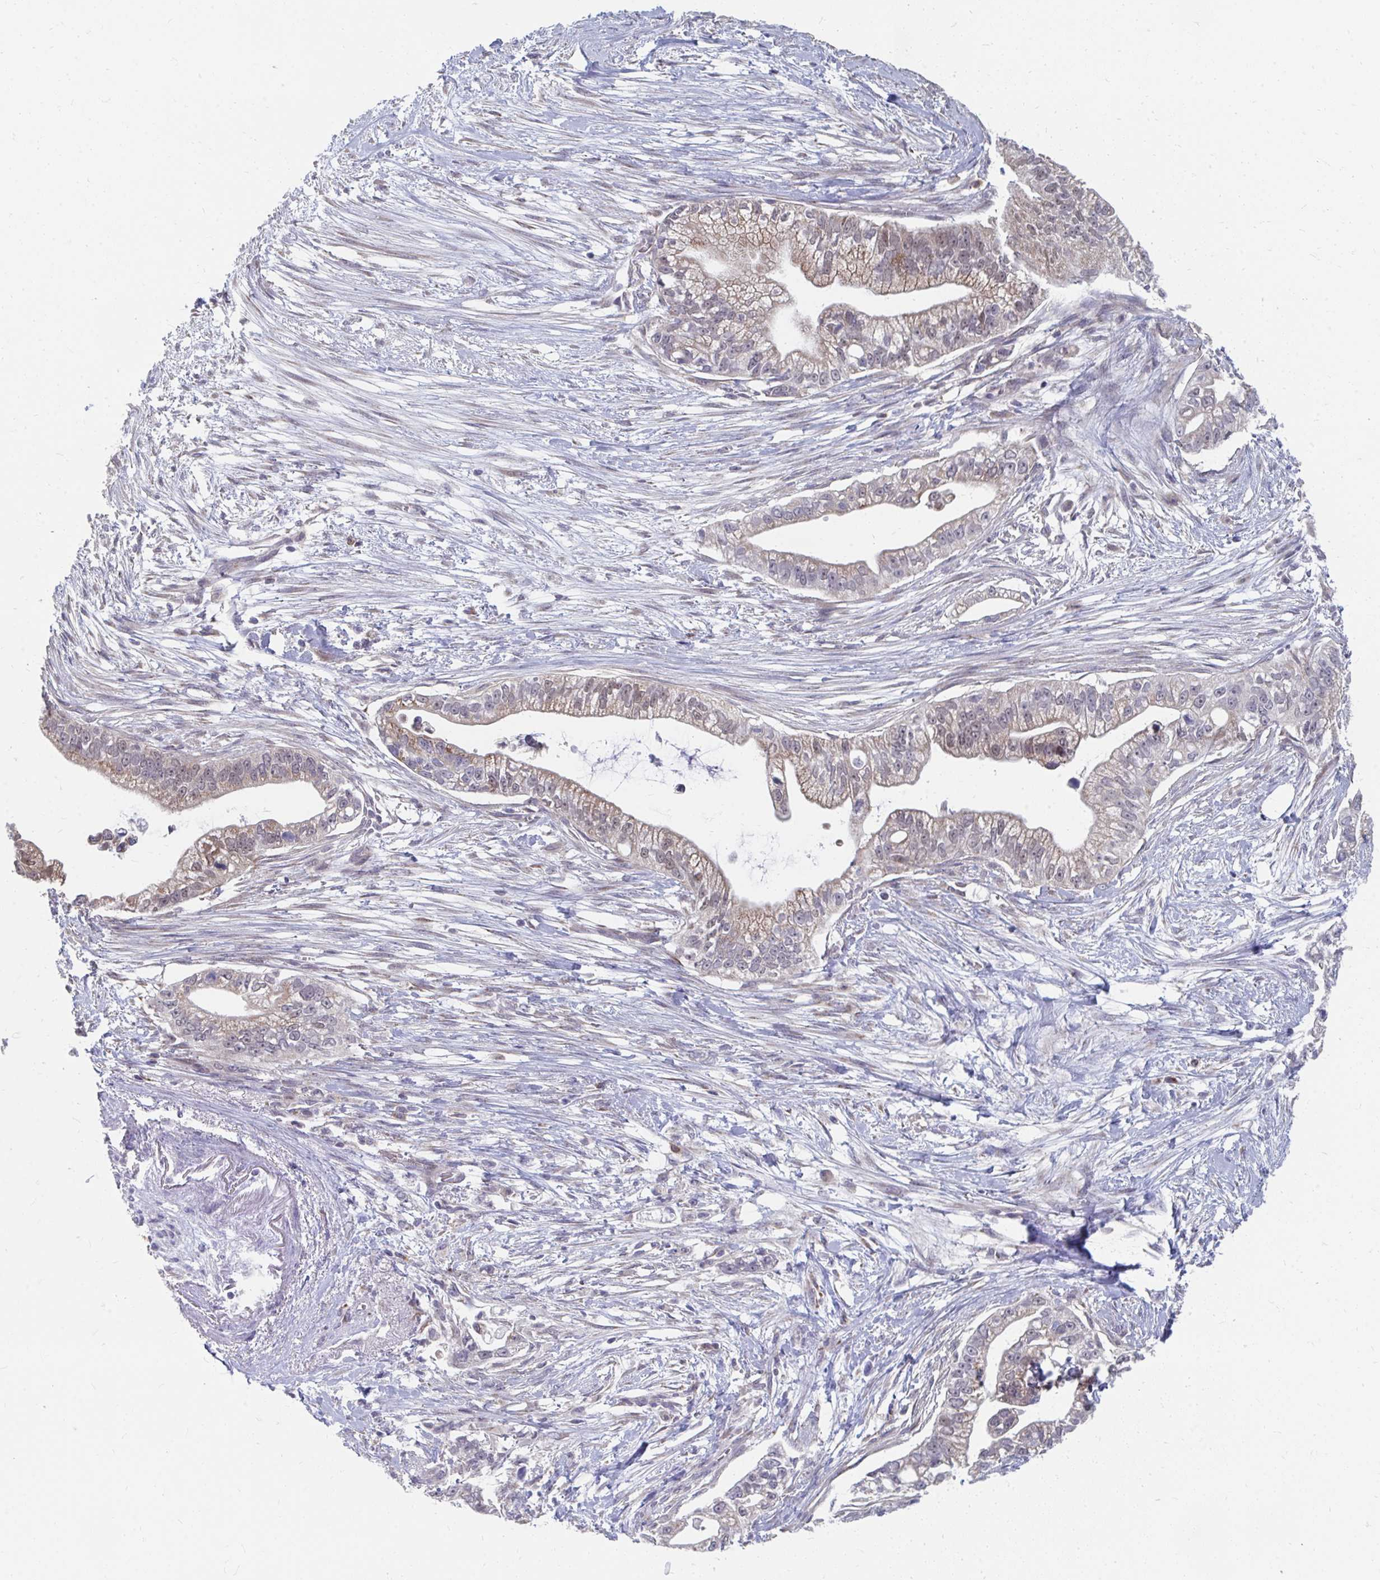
{"staining": {"intensity": "weak", "quantity": ">75%", "location": "cytoplasmic/membranous"}, "tissue": "pancreatic cancer", "cell_type": "Tumor cells", "image_type": "cancer", "snomed": [{"axis": "morphology", "description": "Adenocarcinoma, NOS"}, {"axis": "topography", "description": "Pancreas"}], "caption": "High-power microscopy captured an IHC histopathology image of pancreatic cancer (adenocarcinoma), revealing weak cytoplasmic/membranous staining in about >75% of tumor cells. Ihc stains the protein in brown and the nuclei are stained blue.", "gene": "PABIR3", "patient": {"sex": "male", "age": 70}}